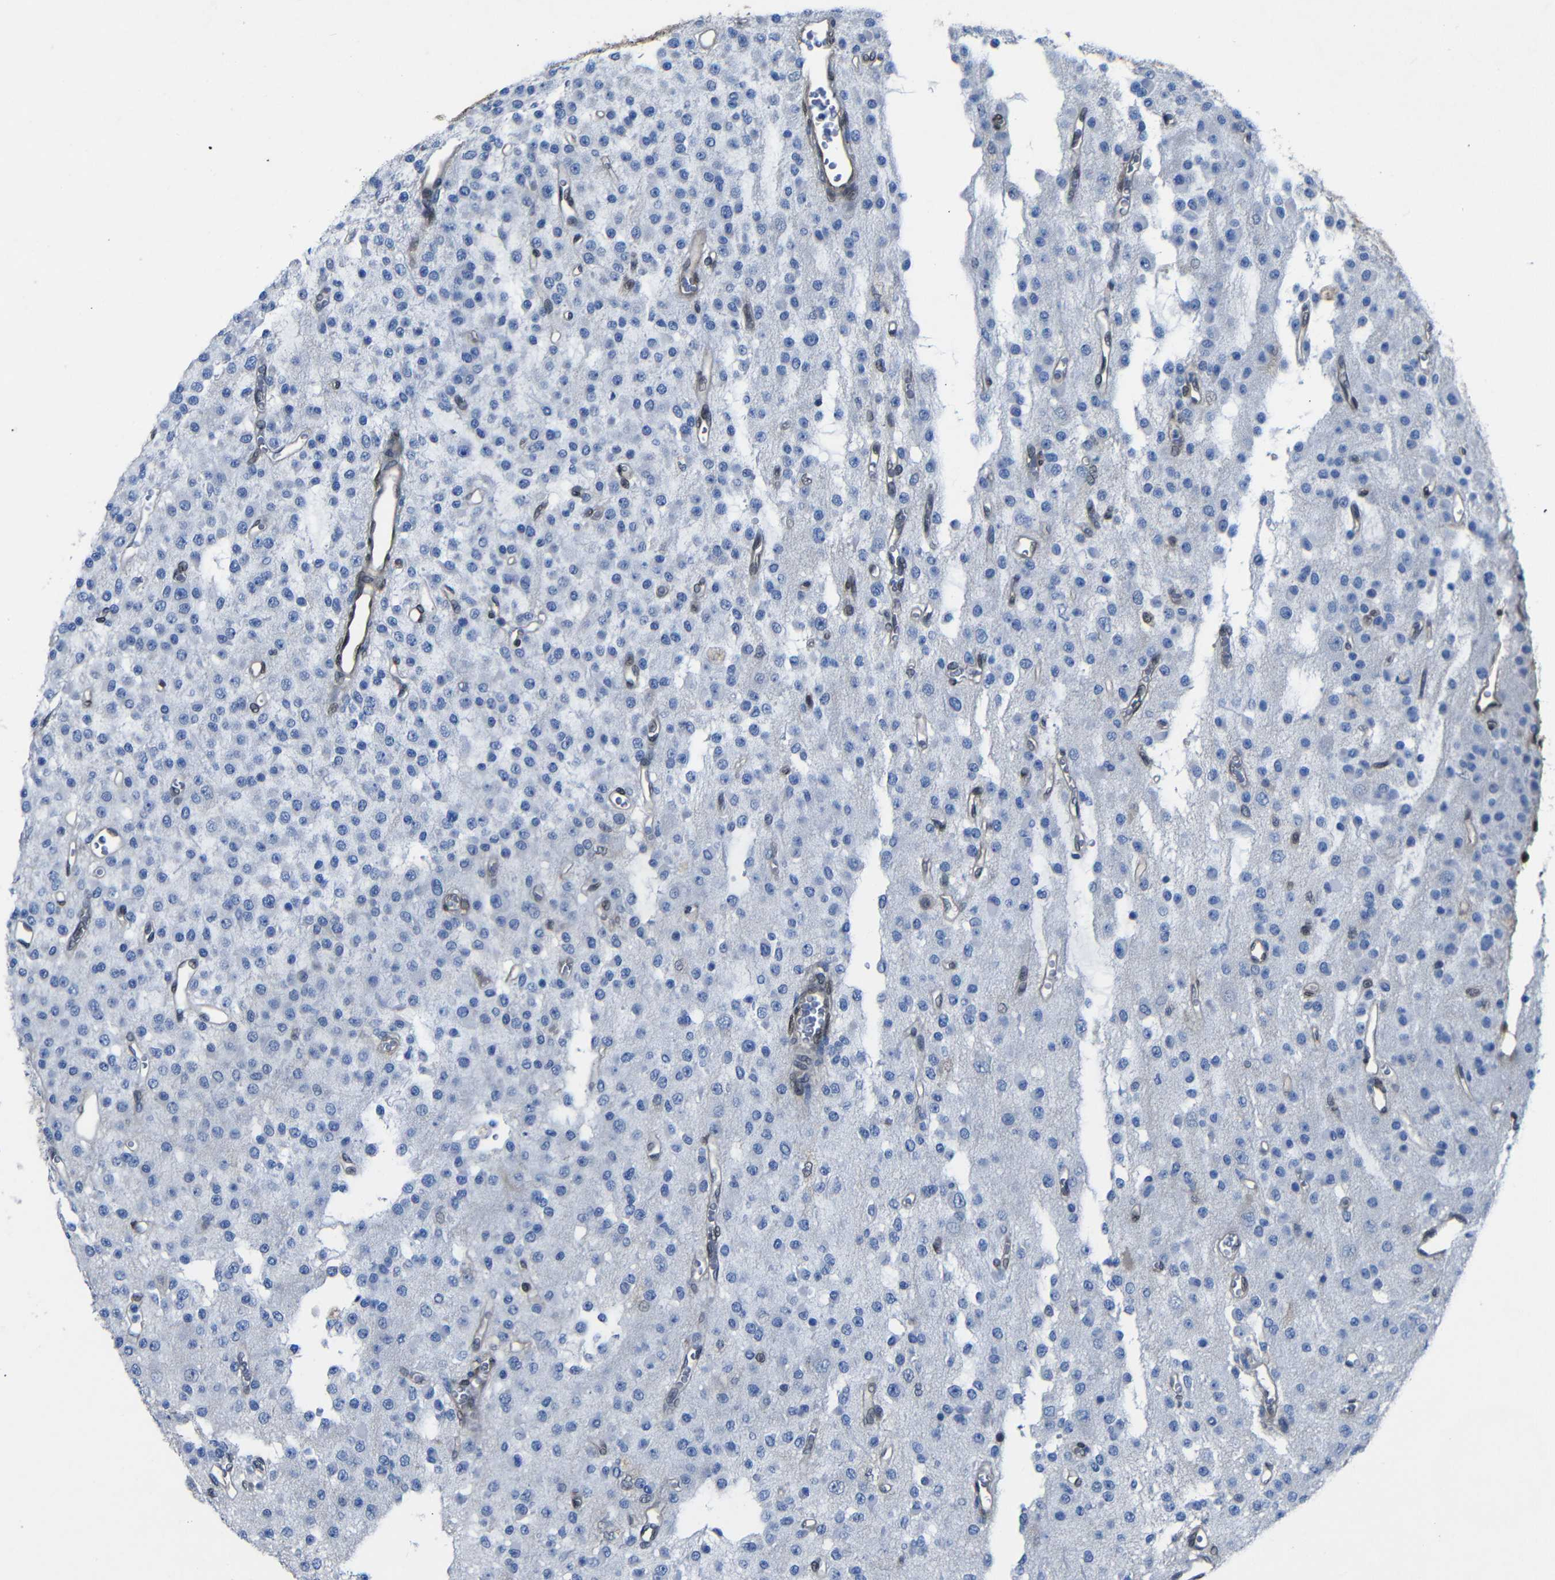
{"staining": {"intensity": "negative", "quantity": "none", "location": "none"}, "tissue": "glioma", "cell_type": "Tumor cells", "image_type": "cancer", "snomed": [{"axis": "morphology", "description": "Glioma, malignant, Low grade"}, {"axis": "topography", "description": "Brain"}], "caption": "An image of malignant glioma (low-grade) stained for a protein displays no brown staining in tumor cells.", "gene": "YAP1", "patient": {"sex": "male", "age": 38}}